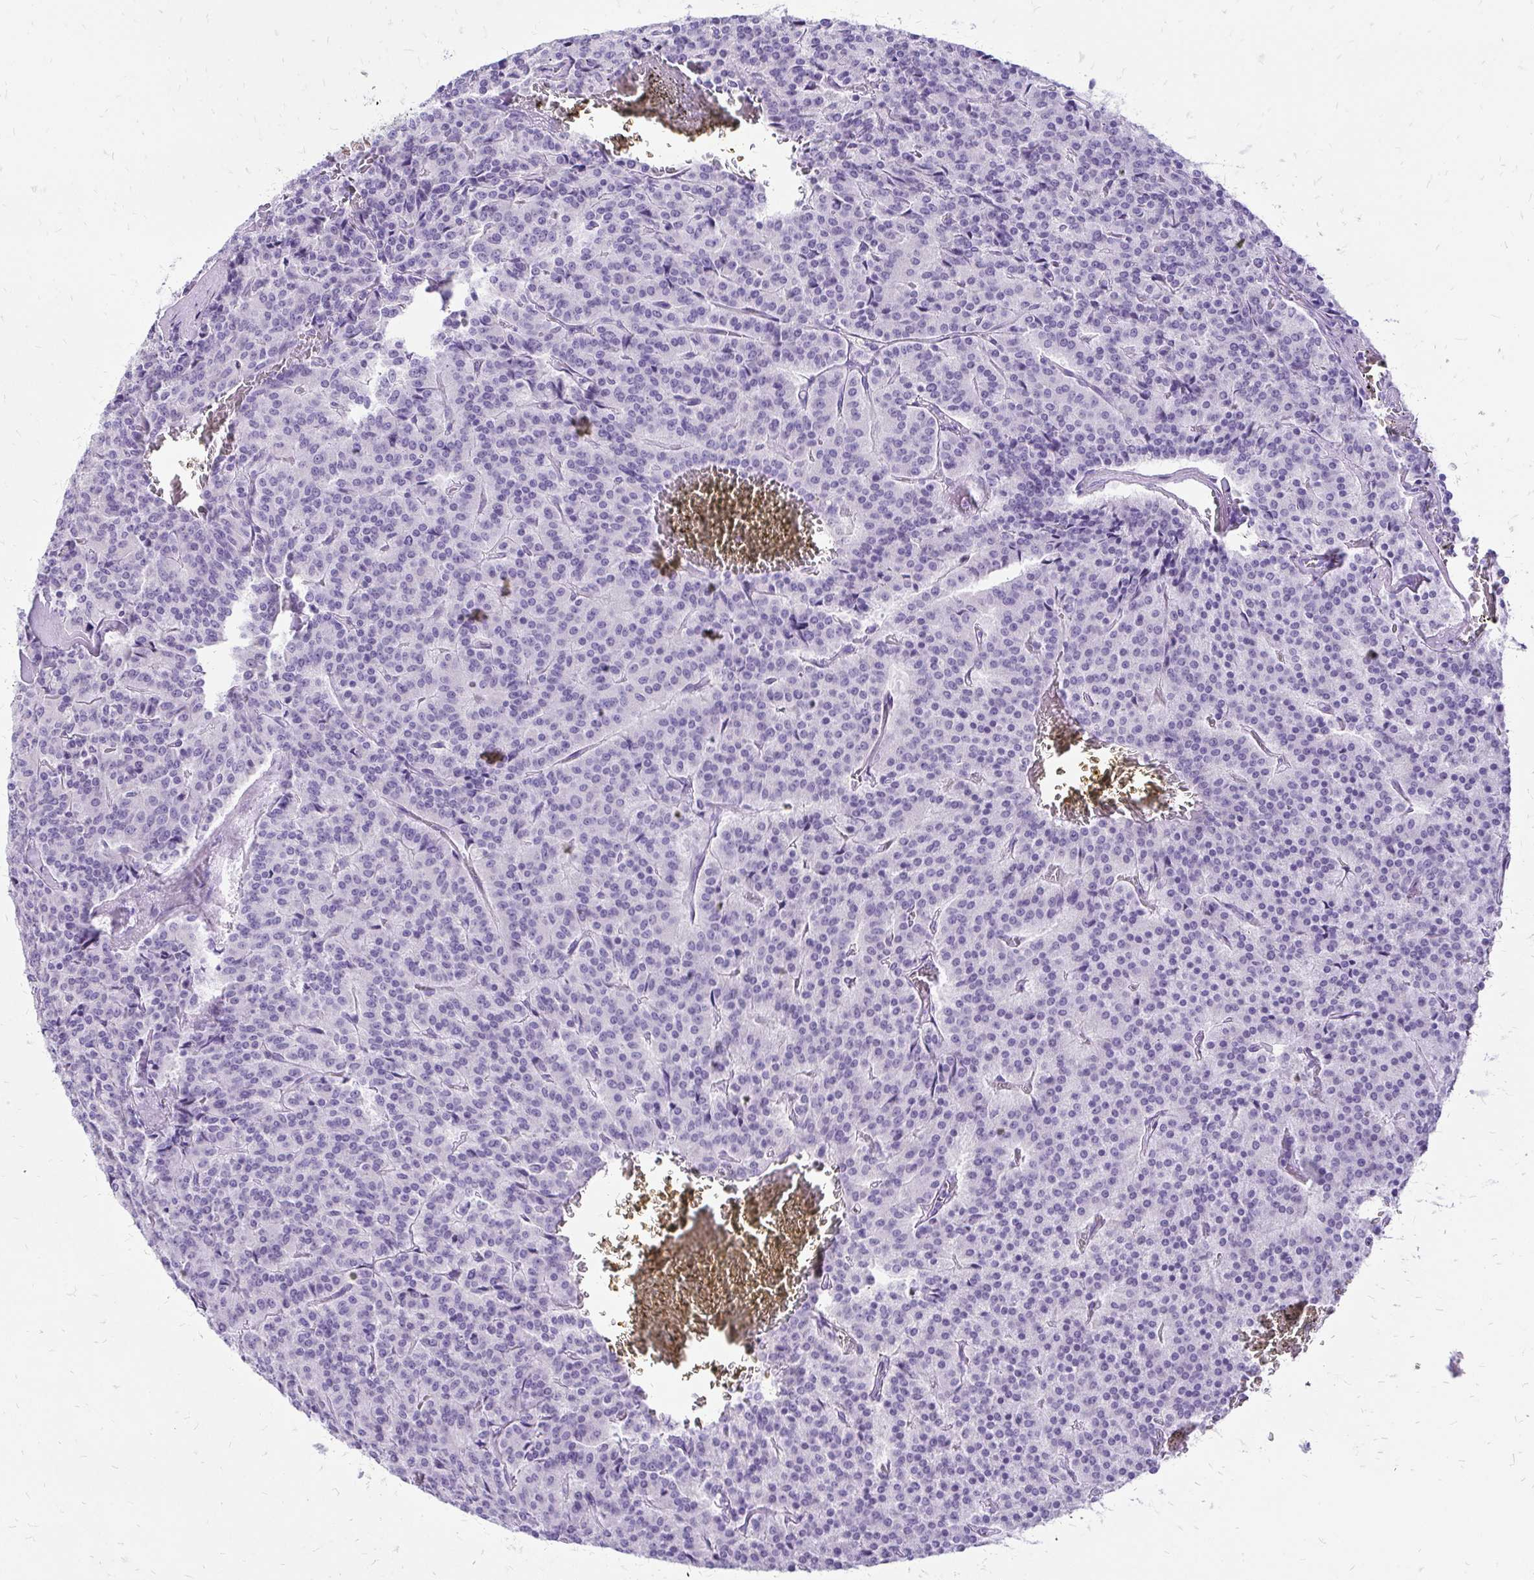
{"staining": {"intensity": "negative", "quantity": "none", "location": "none"}, "tissue": "carcinoid", "cell_type": "Tumor cells", "image_type": "cancer", "snomed": [{"axis": "morphology", "description": "Carcinoid, malignant, NOS"}, {"axis": "topography", "description": "Lung"}], "caption": "DAB immunohistochemical staining of carcinoid (malignant) displays no significant expression in tumor cells. (DAB immunohistochemistry visualized using brightfield microscopy, high magnification).", "gene": "SLC32A1", "patient": {"sex": "male", "age": 70}}